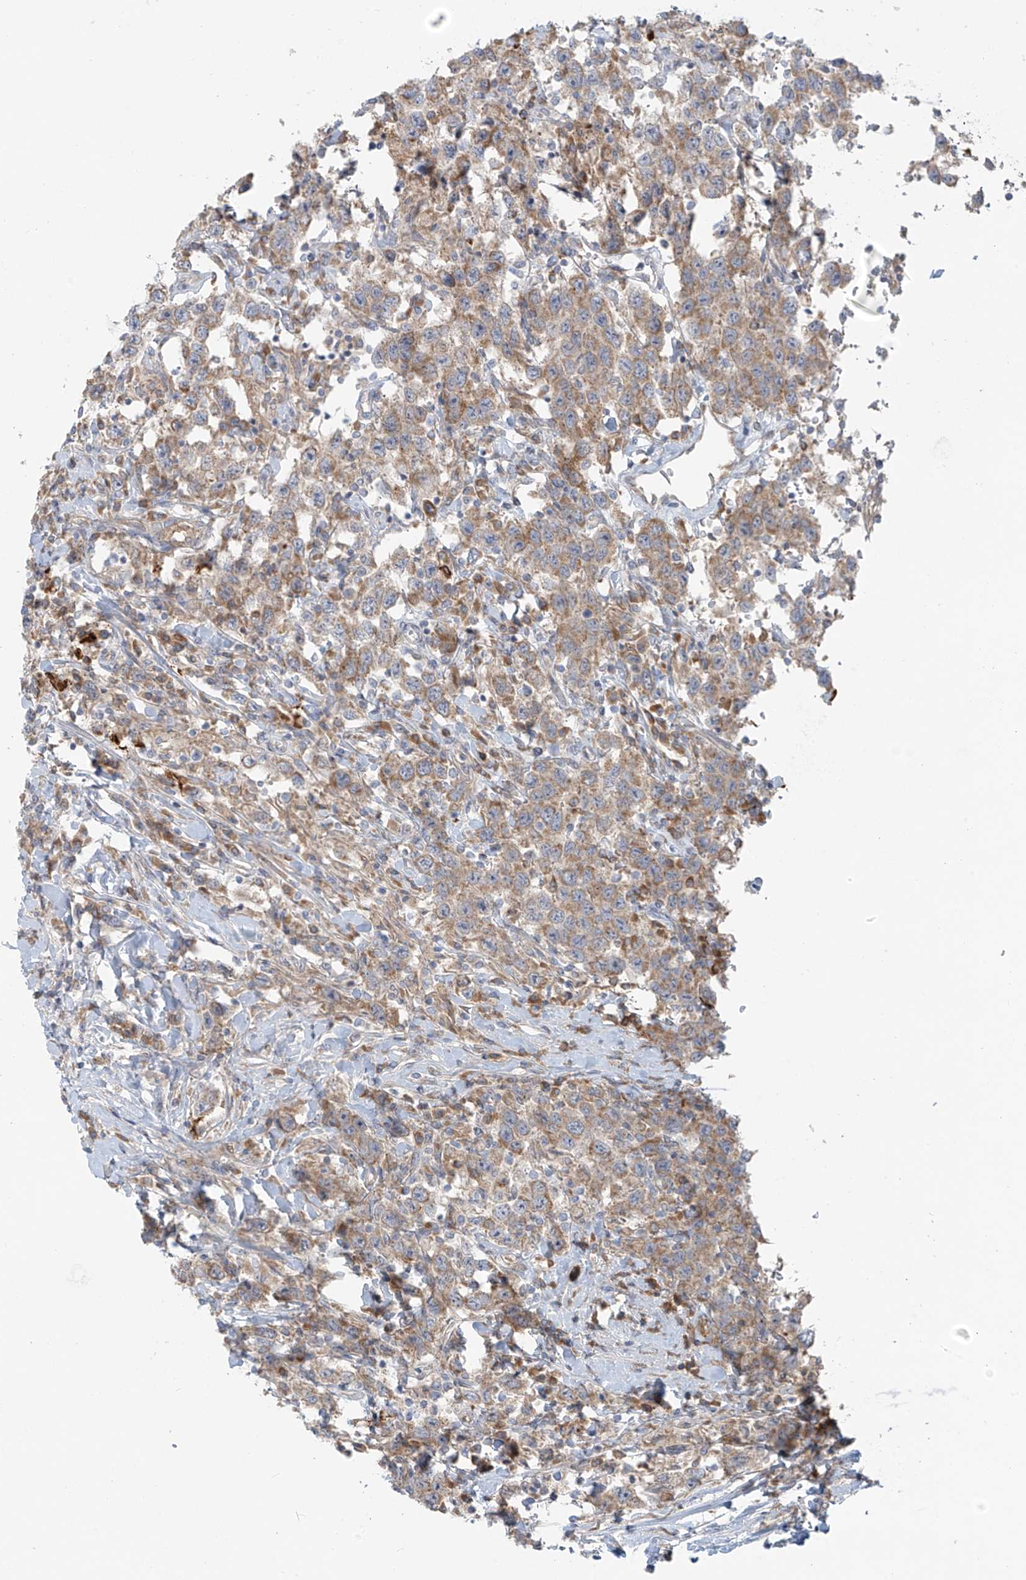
{"staining": {"intensity": "moderate", "quantity": ">75%", "location": "cytoplasmic/membranous"}, "tissue": "testis cancer", "cell_type": "Tumor cells", "image_type": "cancer", "snomed": [{"axis": "morphology", "description": "Seminoma, NOS"}, {"axis": "topography", "description": "Testis"}], "caption": "Immunohistochemical staining of human testis cancer demonstrates medium levels of moderate cytoplasmic/membranous protein positivity in approximately >75% of tumor cells.", "gene": "LZTS3", "patient": {"sex": "male", "age": 41}}